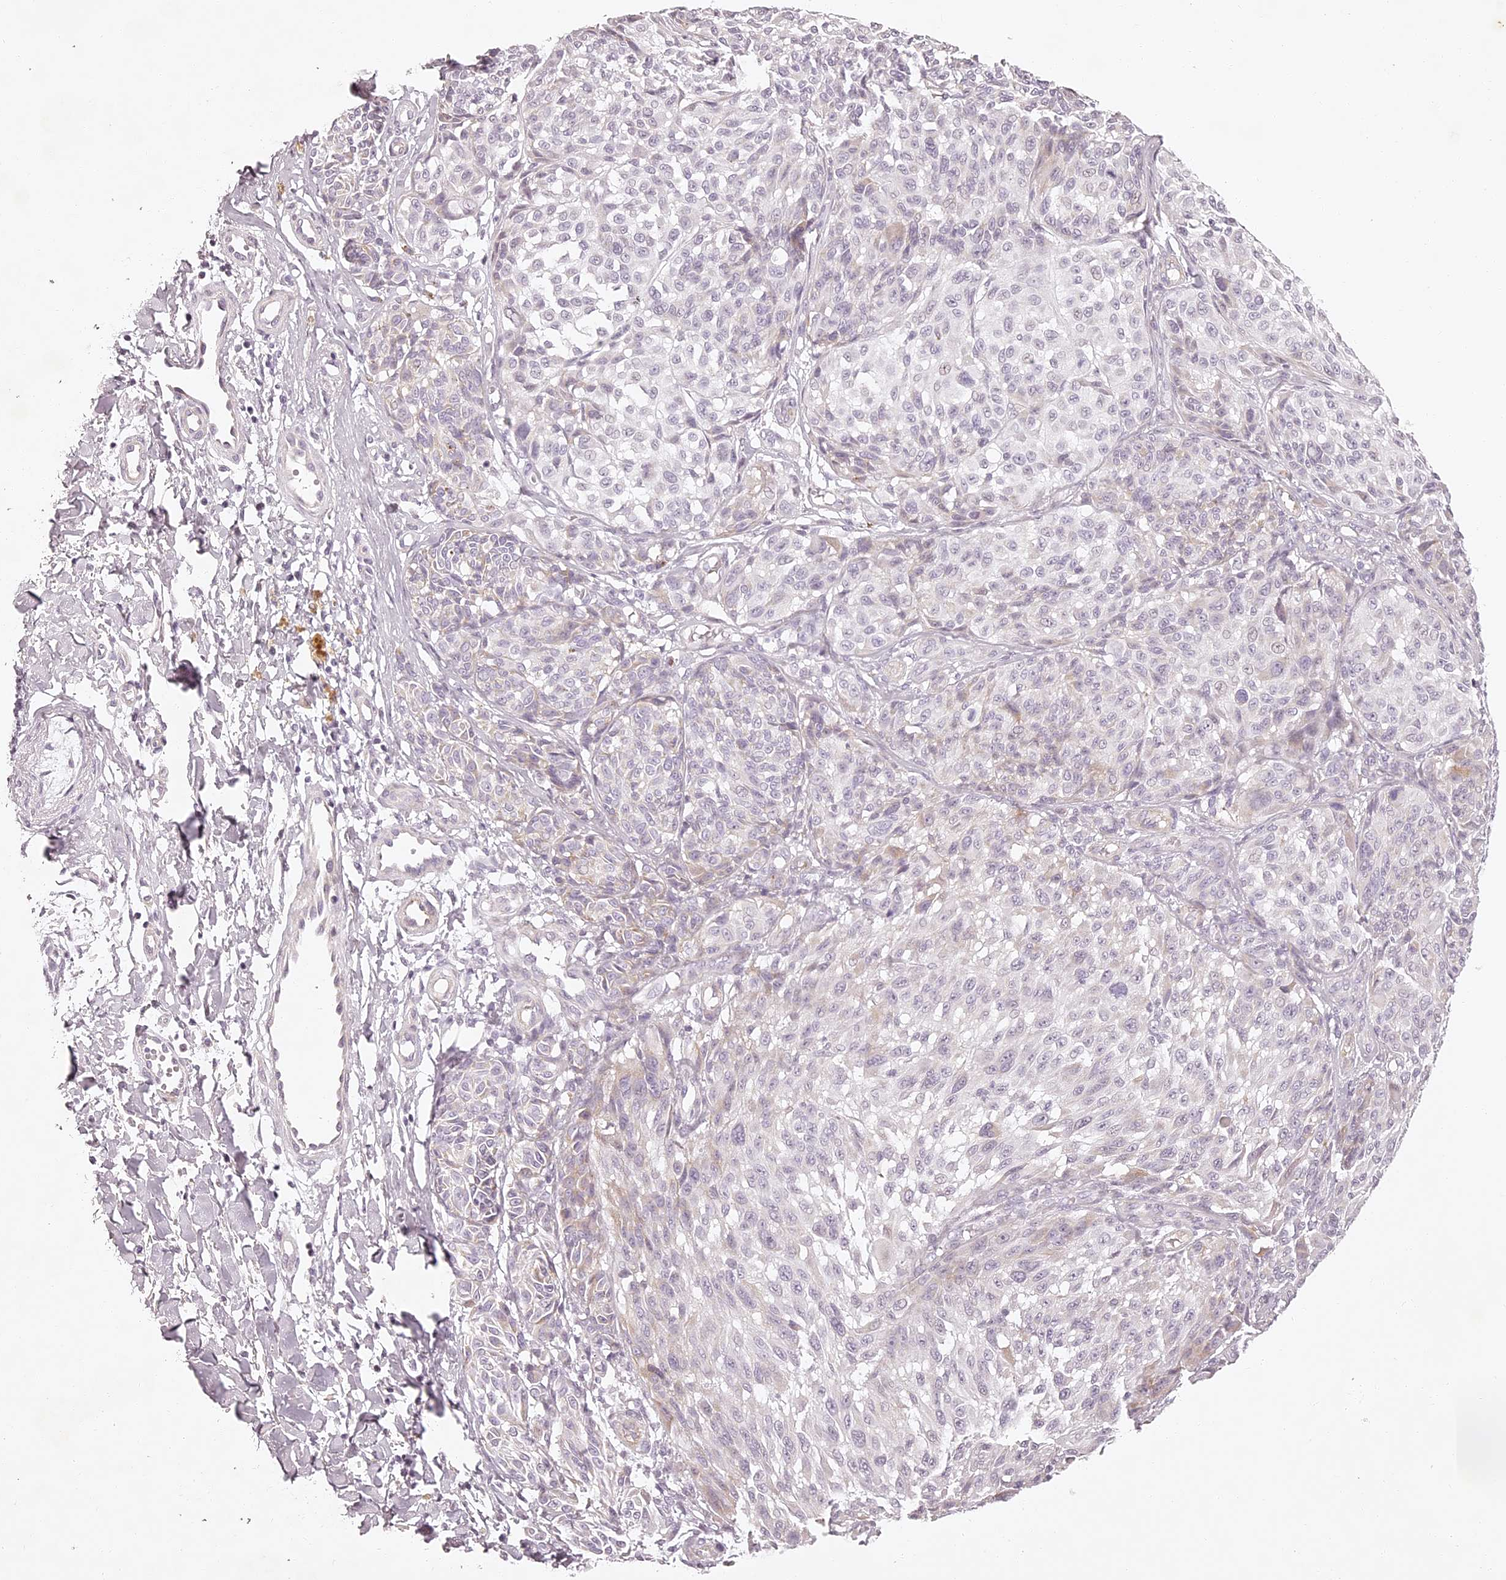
{"staining": {"intensity": "negative", "quantity": "none", "location": "none"}, "tissue": "melanoma", "cell_type": "Tumor cells", "image_type": "cancer", "snomed": [{"axis": "morphology", "description": "Malignant melanoma, NOS"}, {"axis": "topography", "description": "Skin"}], "caption": "A micrograph of human melanoma is negative for staining in tumor cells.", "gene": "ELAPOR1", "patient": {"sex": "male", "age": 83}}